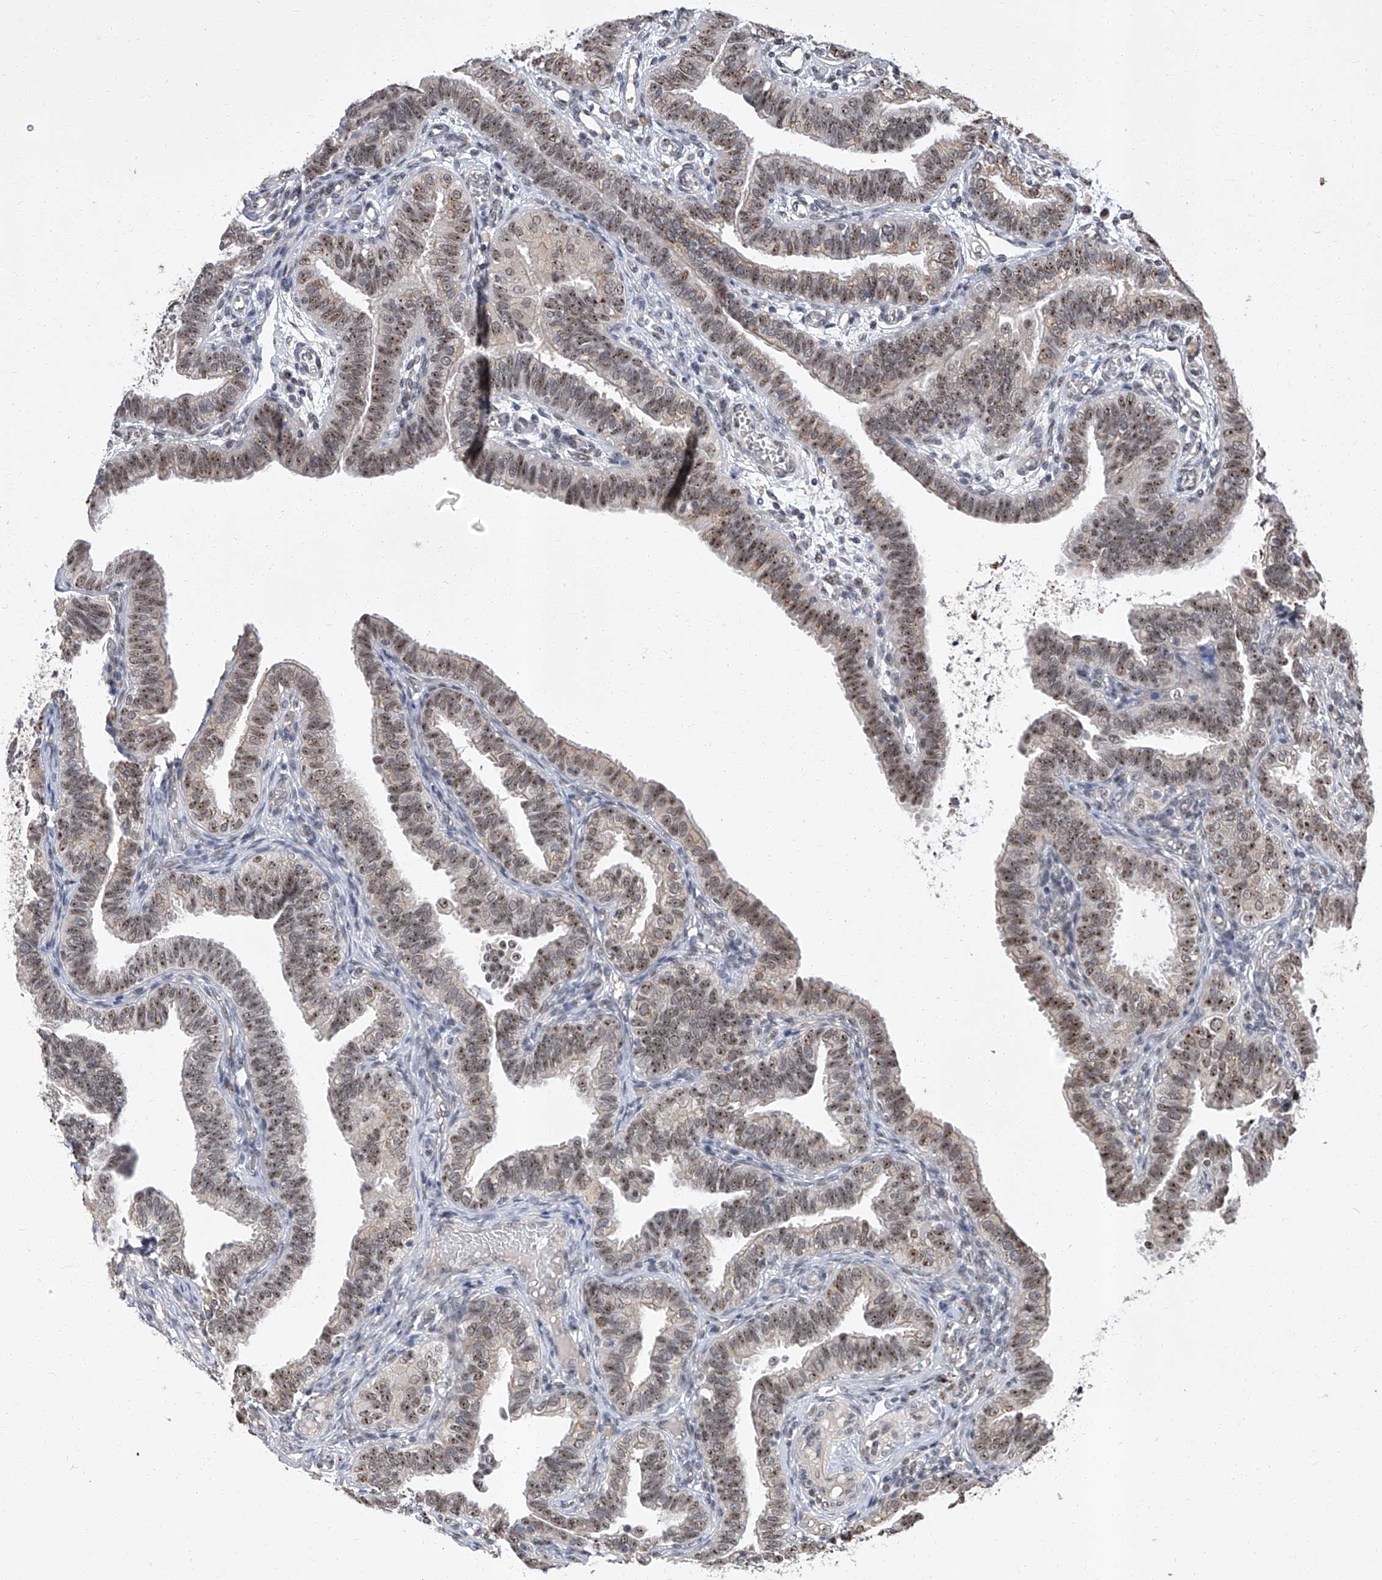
{"staining": {"intensity": "strong", "quantity": "25%-75%", "location": "nuclear"}, "tissue": "fallopian tube", "cell_type": "Glandular cells", "image_type": "normal", "snomed": [{"axis": "morphology", "description": "Normal tissue, NOS"}, {"axis": "topography", "description": "Fallopian tube"}], "caption": "Brown immunohistochemical staining in benign human fallopian tube shows strong nuclear expression in approximately 25%-75% of glandular cells.", "gene": "CMTR1", "patient": {"sex": "female", "age": 39}}